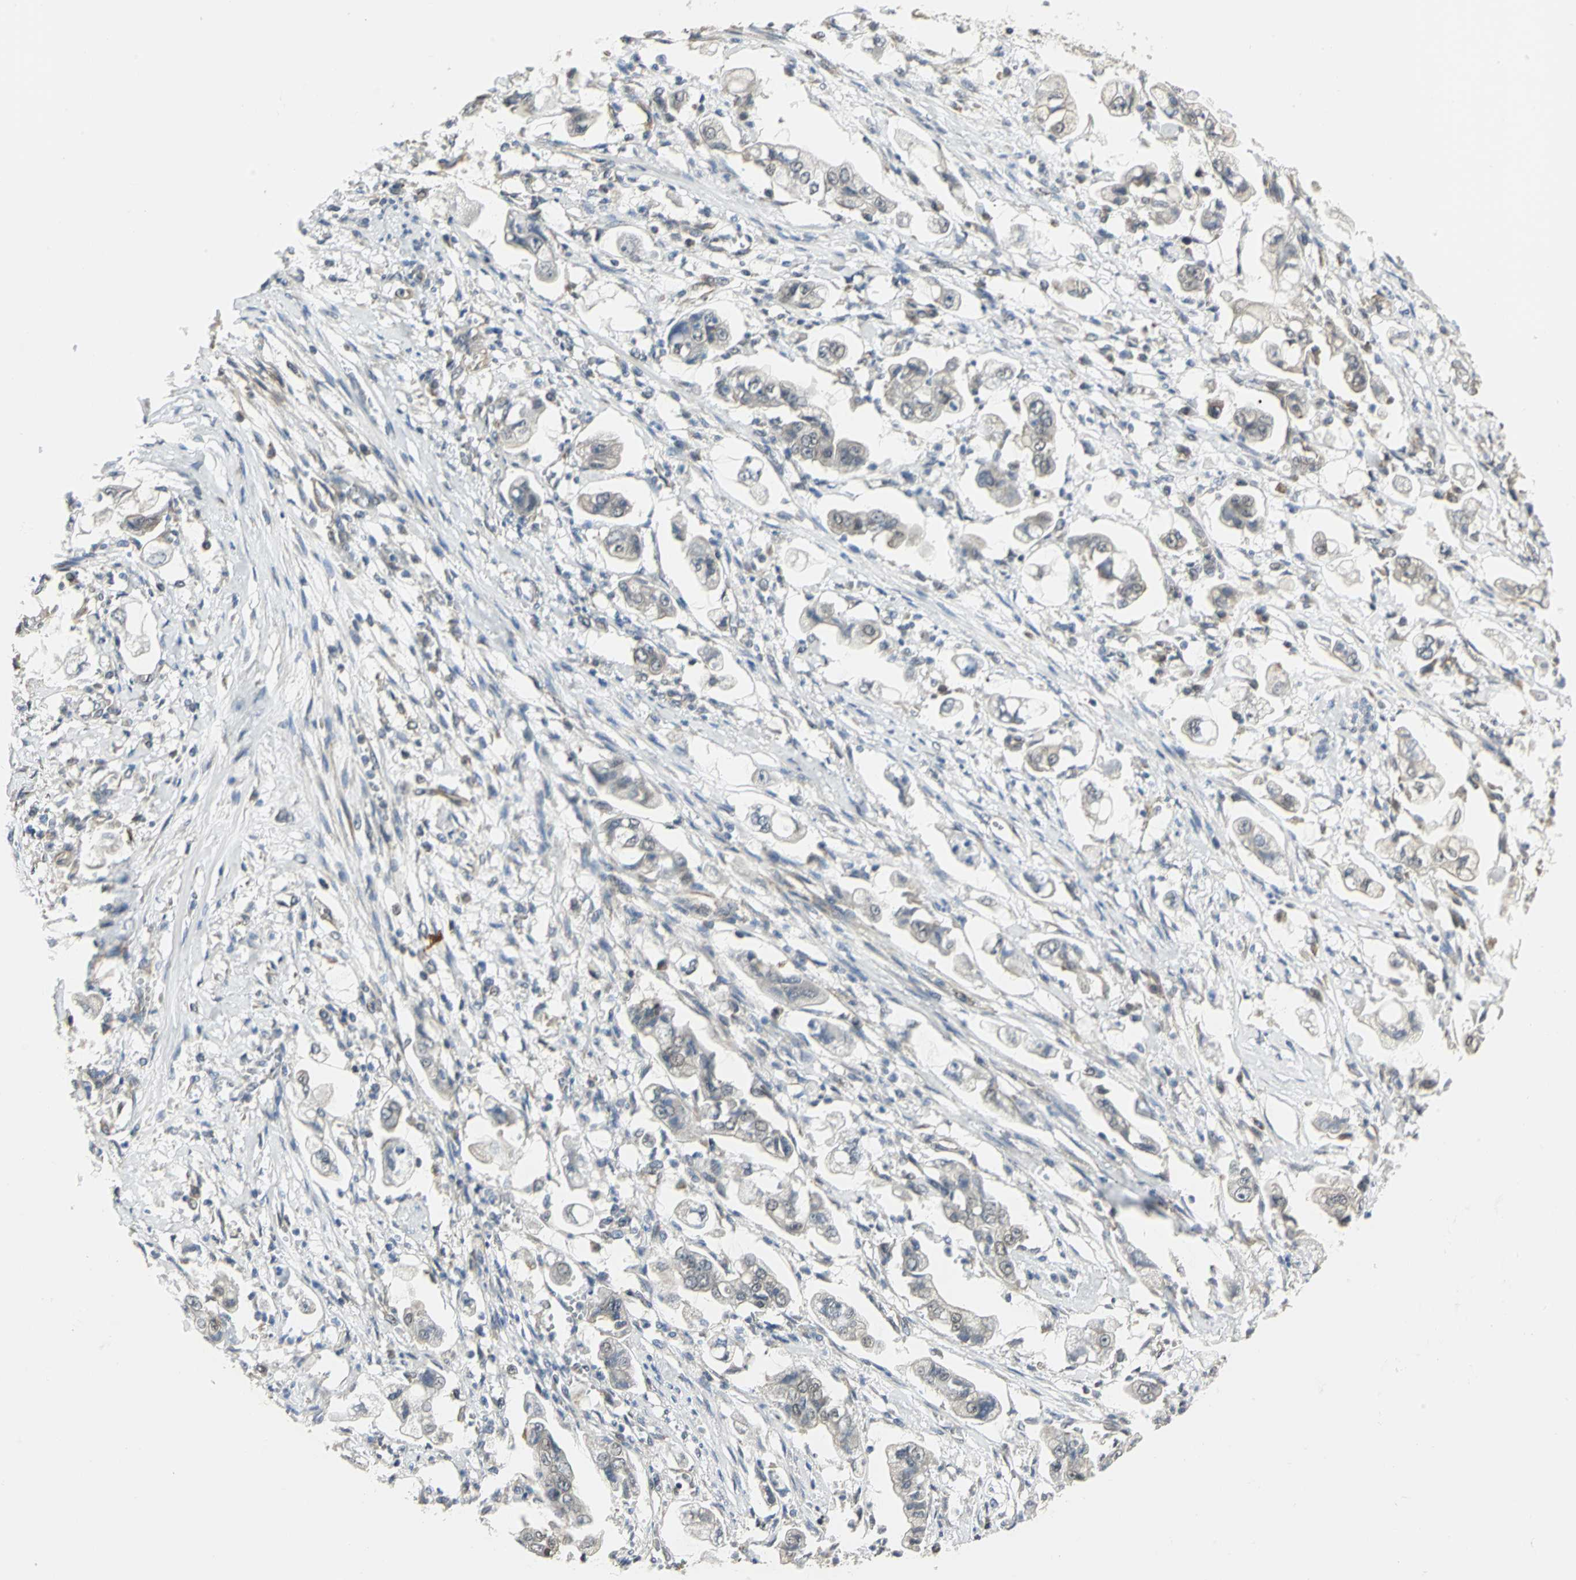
{"staining": {"intensity": "weak", "quantity": "<25%", "location": "cytoplasmic/membranous"}, "tissue": "stomach cancer", "cell_type": "Tumor cells", "image_type": "cancer", "snomed": [{"axis": "morphology", "description": "Adenocarcinoma, NOS"}, {"axis": "topography", "description": "Stomach"}], "caption": "Tumor cells show no significant staining in stomach cancer (adenocarcinoma). (Immunohistochemistry (ihc), brightfield microscopy, high magnification).", "gene": "PLAGL2", "patient": {"sex": "male", "age": 62}}